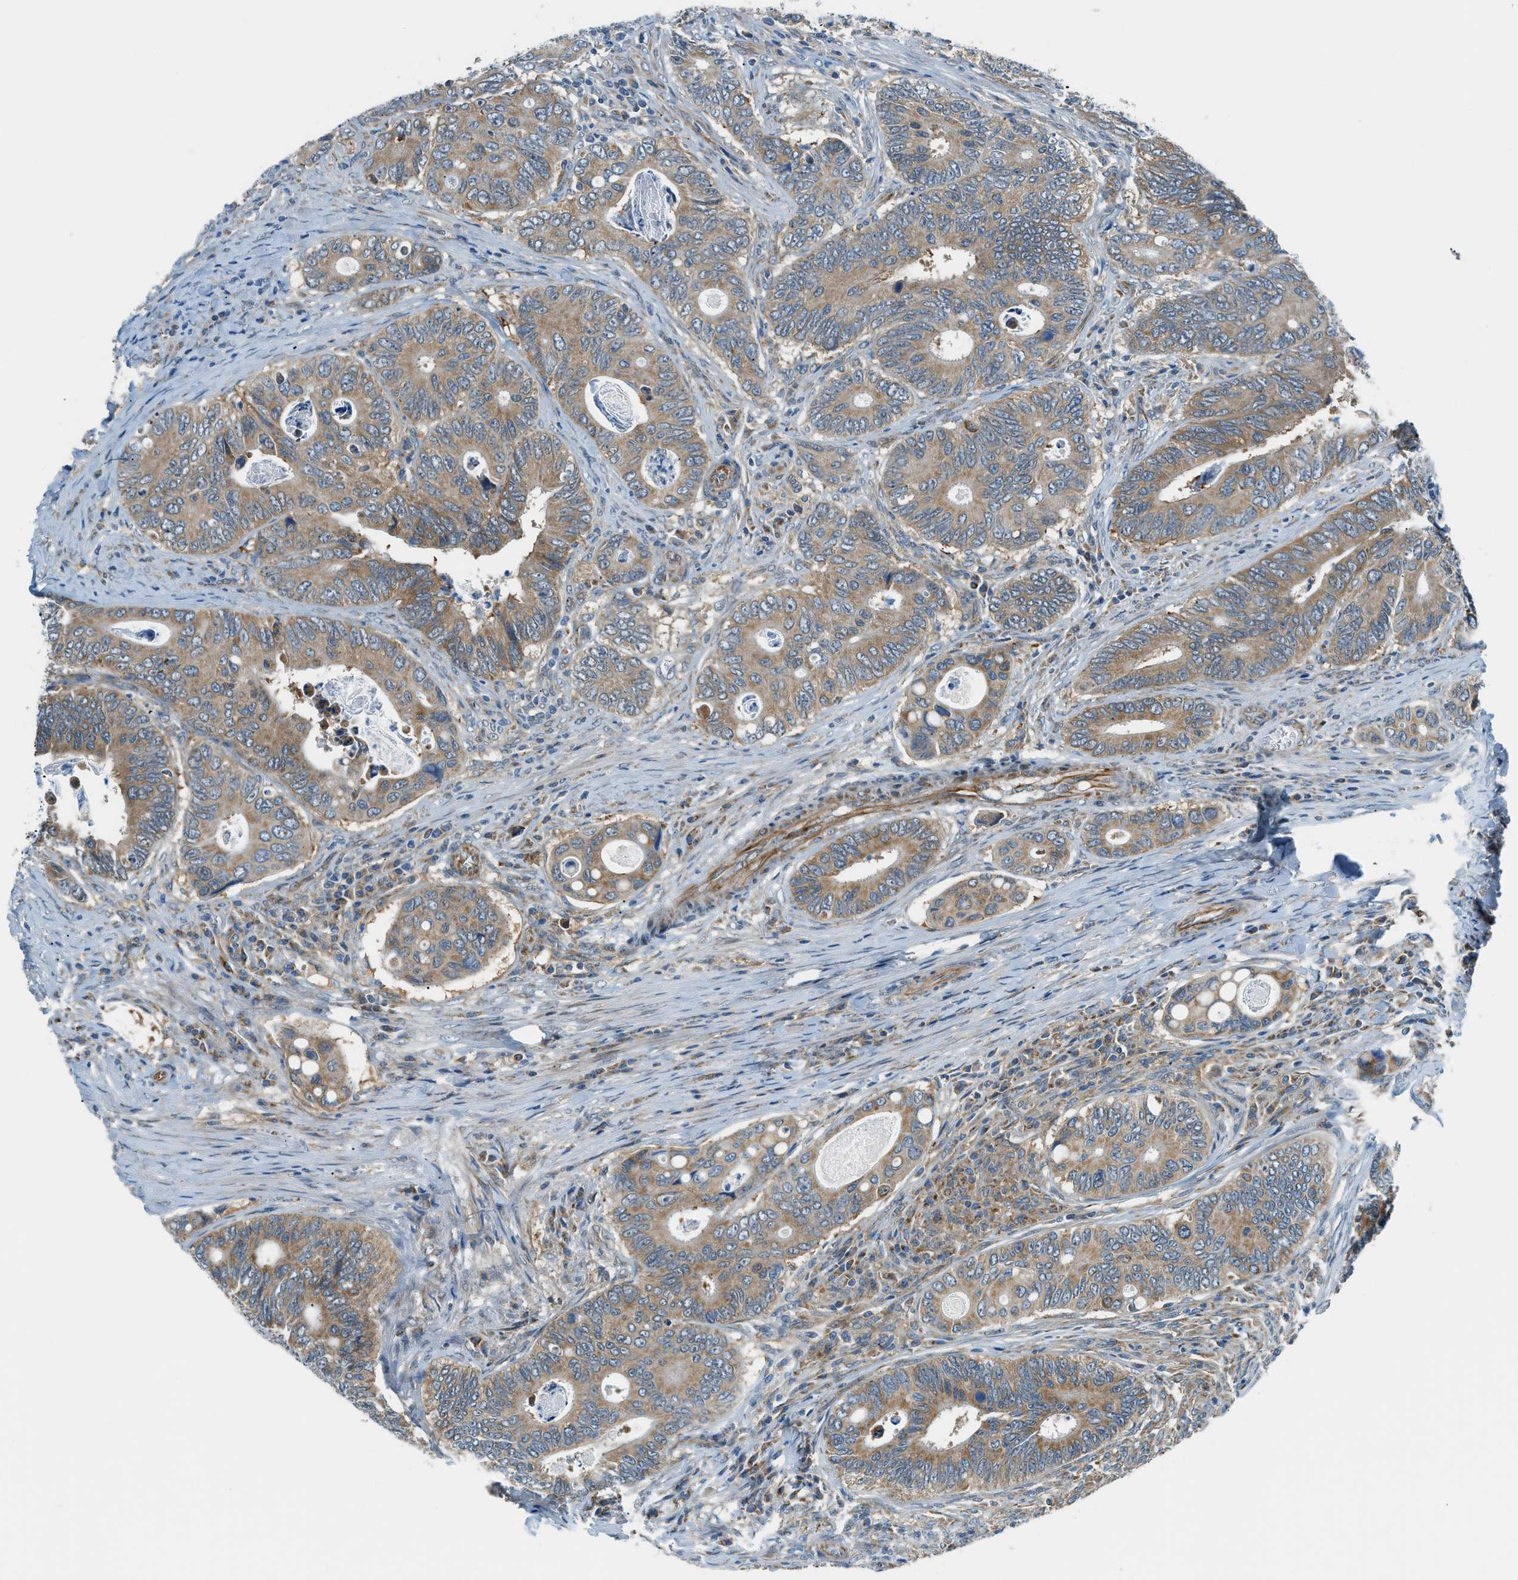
{"staining": {"intensity": "moderate", "quantity": ">75%", "location": "cytoplasmic/membranous"}, "tissue": "colorectal cancer", "cell_type": "Tumor cells", "image_type": "cancer", "snomed": [{"axis": "morphology", "description": "Inflammation, NOS"}, {"axis": "morphology", "description": "Adenocarcinoma, NOS"}, {"axis": "topography", "description": "Colon"}], "caption": "High-magnification brightfield microscopy of colorectal cancer (adenocarcinoma) stained with DAB (brown) and counterstained with hematoxylin (blue). tumor cells exhibit moderate cytoplasmic/membranous staining is seen in about>75% of cells.", "gene": "PIGG", "patient": {"sex": "male", "age": 72}}